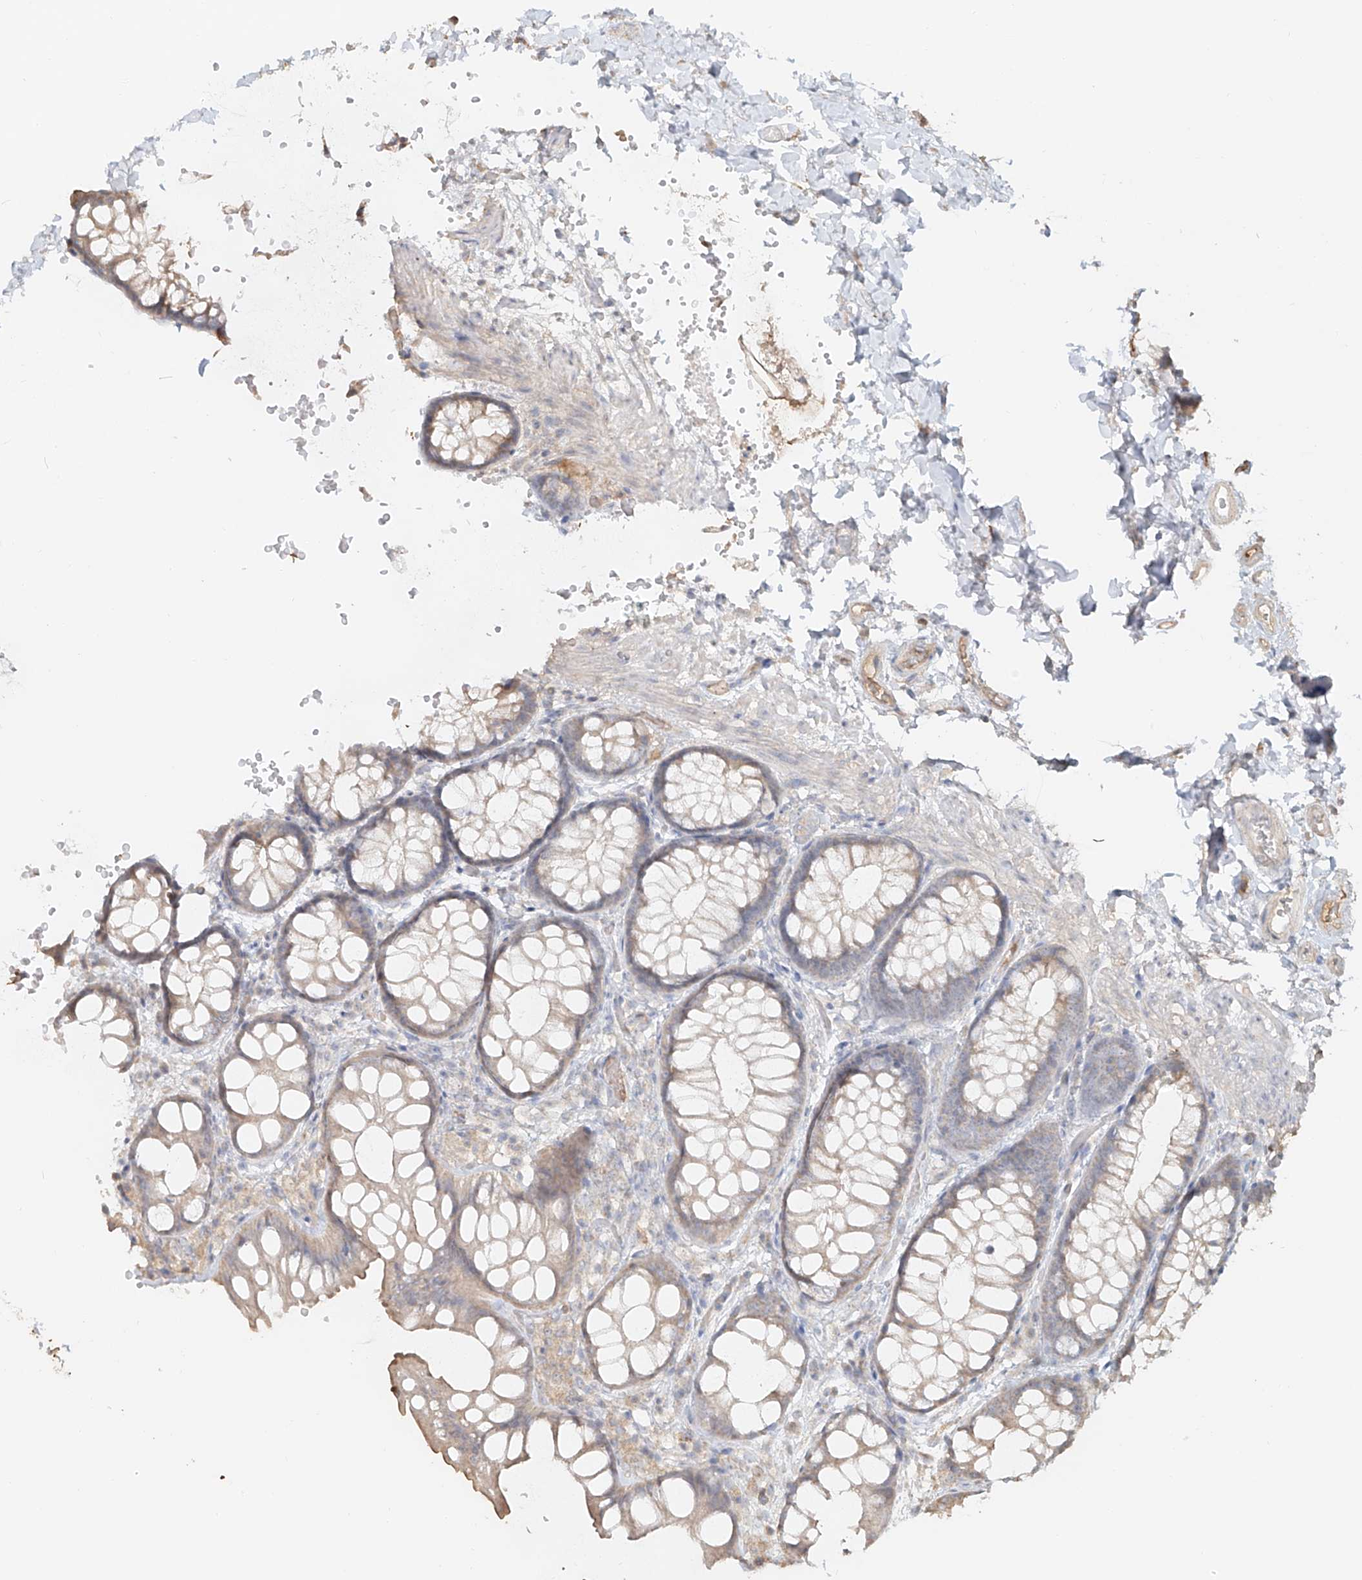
{"staining": {"intensity": "weak", "quantity": ">75%", "location": "cytoplasmic/membranous"}, "tissue": "colon", "cell_type": "Endothelial cells", "image_type": "normal", "snomed": [{"axis": "morphology", "description": "Normal tissue, NOS"}, {"axis": "topography", "description": "Colon"}], "caption": "Protein staining of benign colon demonstrates weak cytoplasmic/membranous positivity in about >75% of endothelial cells. (Brightfield microscopy of DAB IHC at high magnification).", "gene": "NPHS1", "patient": {"sex": "male", "age": 47}}